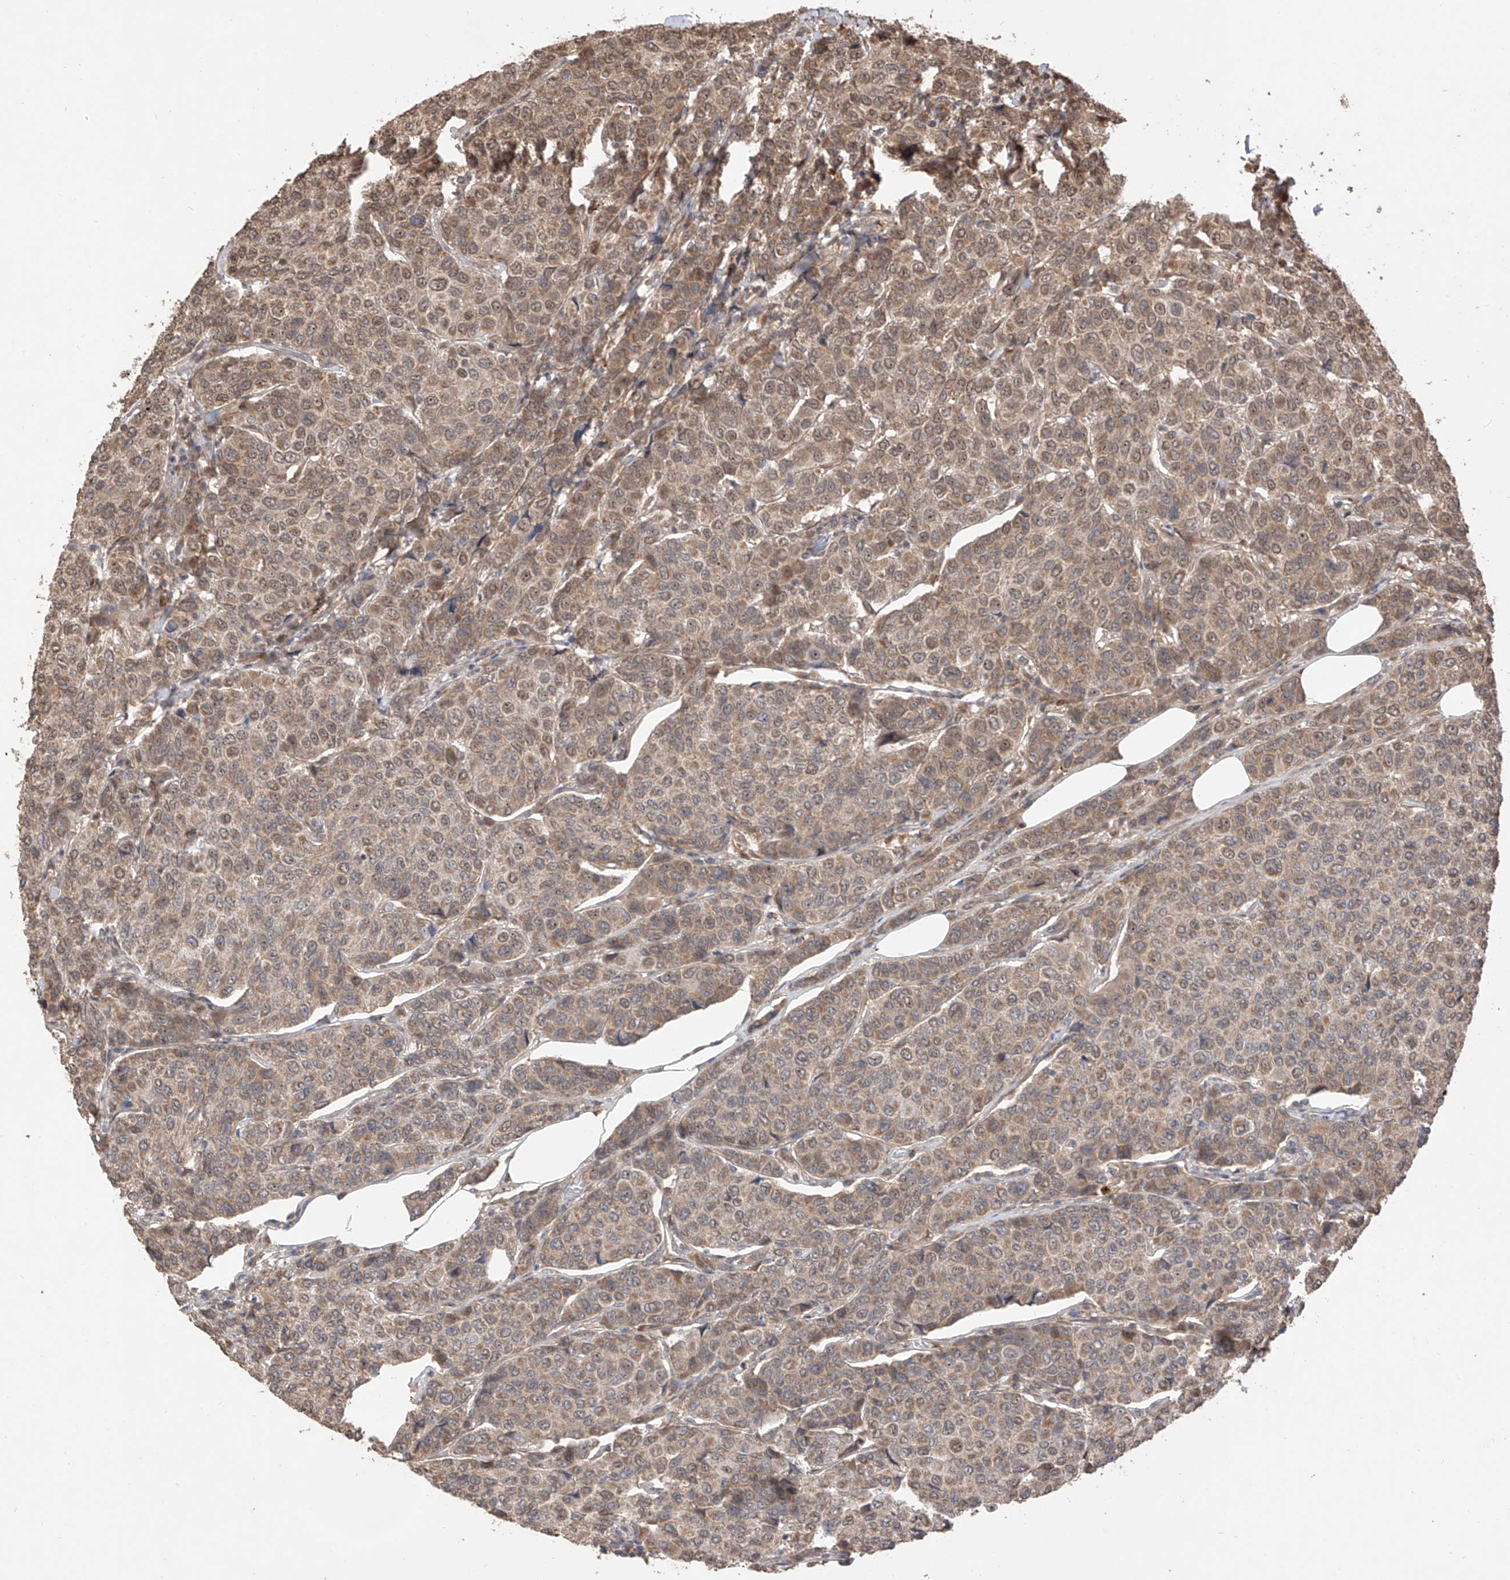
{"staining": {"intensity": "moderate", "quantity": "25%-75%", "location": "cytoplasmic/membranous,nuclear"}, "tissue": "breast cancer", "cell_type": "Tumor cells", "image_type": "cancer", "snomed": [{"axis": "morphology", "description": "Duct carcinoma"}, {"axis": "topography", "description": "Breast"}], "caption": "IHC image of neoplastic tissue: human breast invasive ductal carcinoma stained using IHC shows medium levels of moderate protein expression localized specifically in the cytoplasmic/membranous and nuclear of tumor cells, appearing as a cytoplasmic/membranous and nuclear brown color.", "gene": "LATS1", "patient": {"sex": "female", "age": 55}}